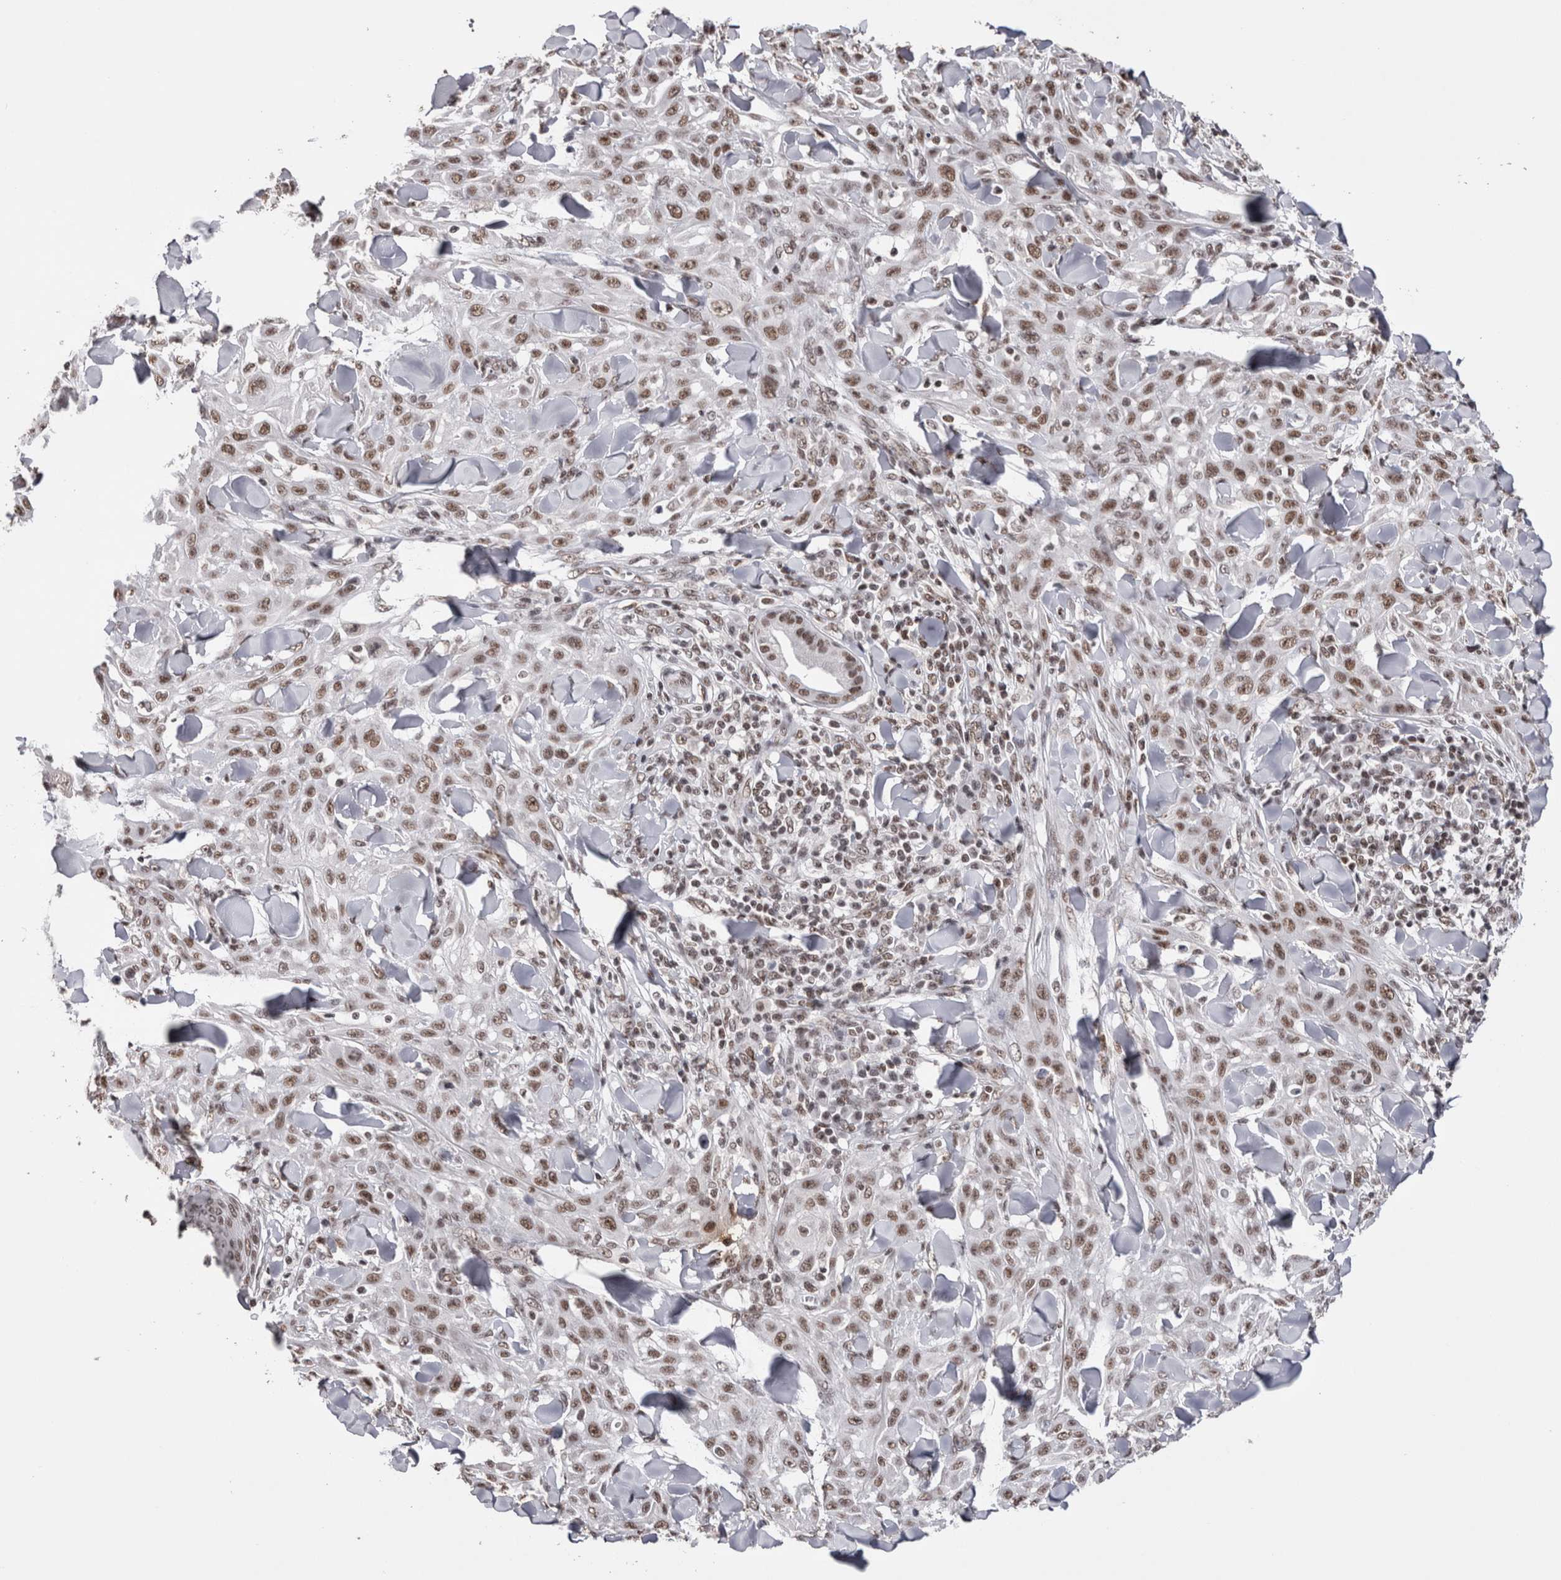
{"staining": {"intensity": "moderate", "quantity": ">75%", "location": "nuclear"}, "tissue": "skin cancer", "cell_type": "Tumor cells", "image_type": "cancer", "snomed": [{"axis": "morphology", "description": "Squamous cell carcinoma, NOS"}, {"axis": "topography", "description": "Skin"}], "caption": "This is a histology image of immunohistochemistry staining of skin squamous cell carcinoma, which shows moderate expression in the nuclear of tumor cells.", "gene": "SMC1A", "patient": {"sex": "male", "age": 24}}